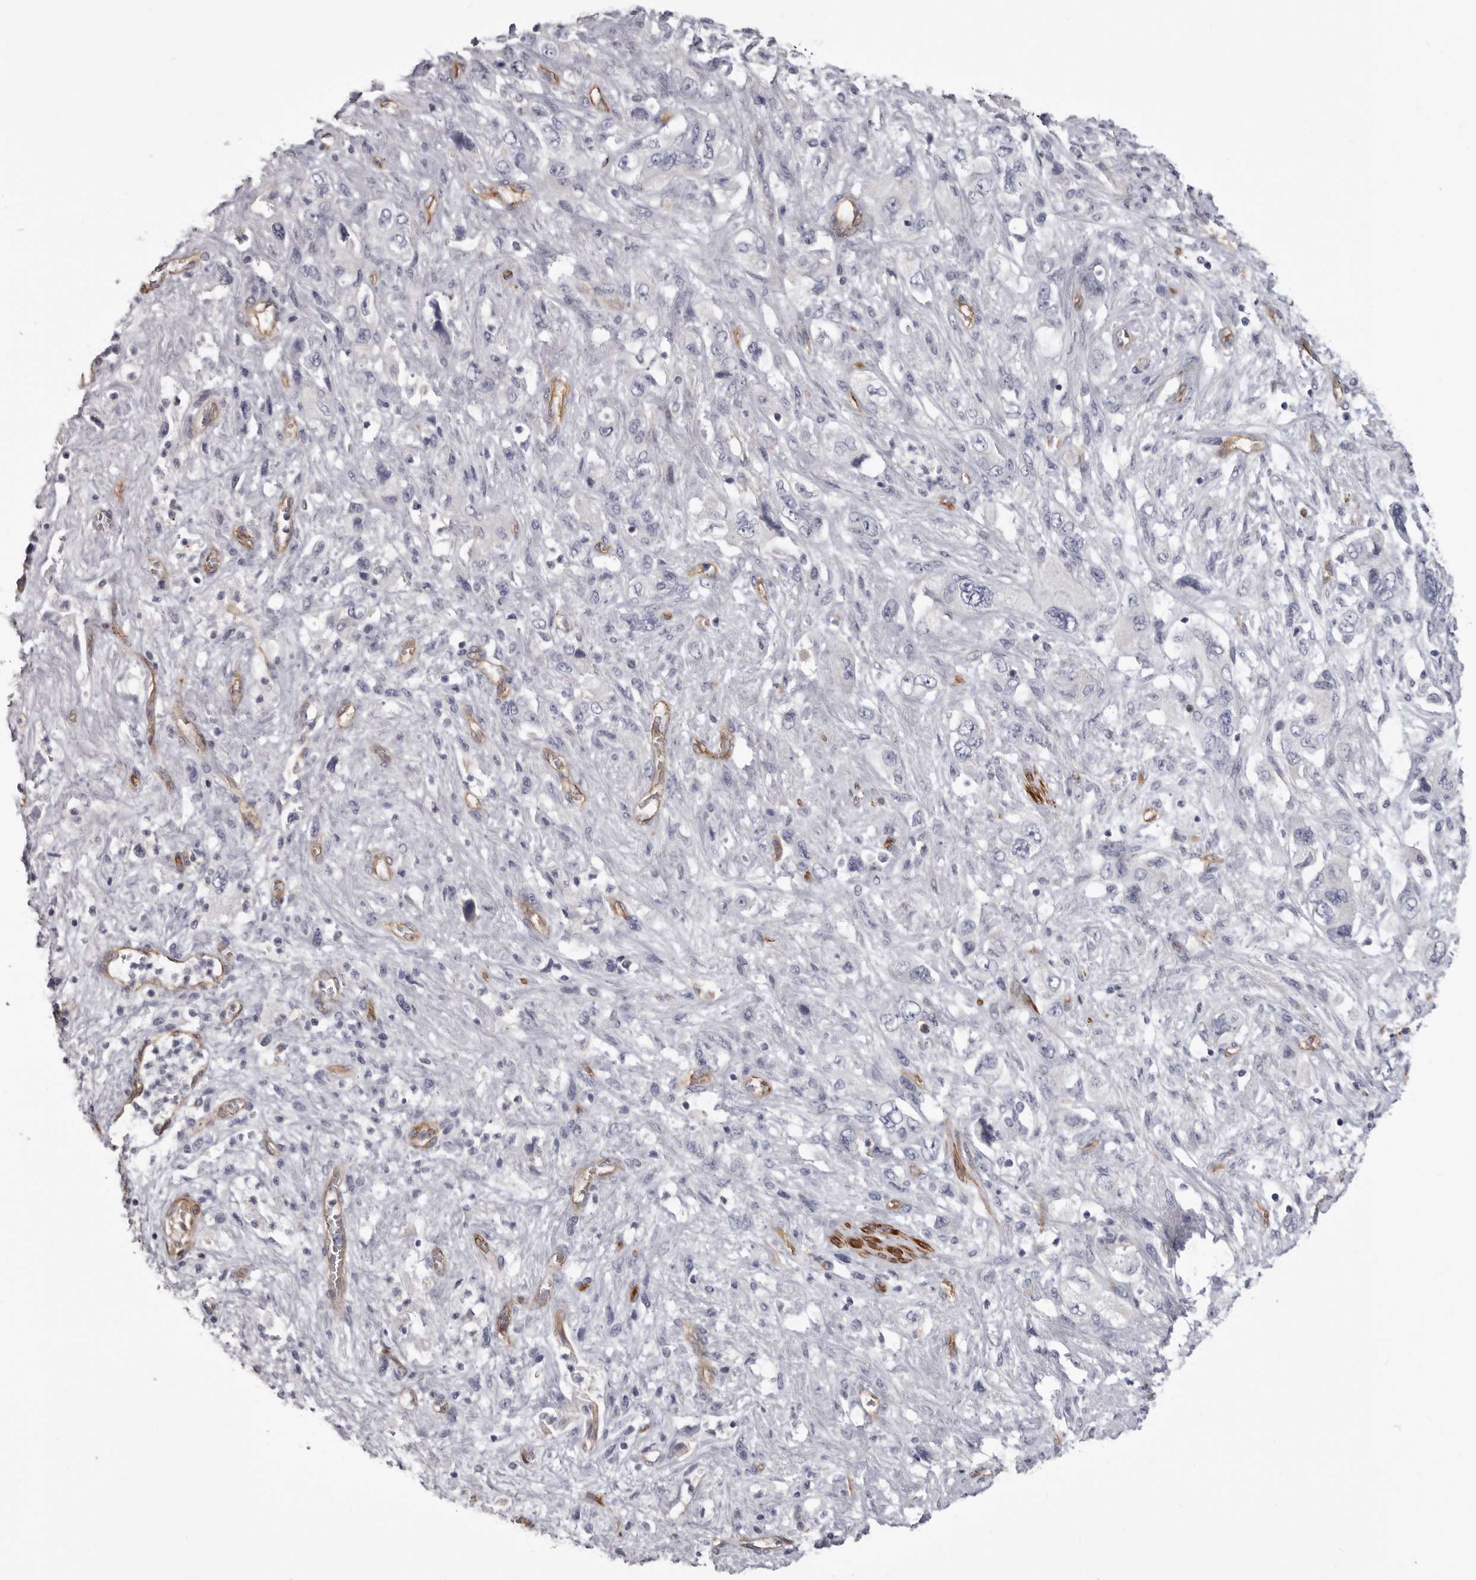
{"staining": {"intensity": "negative", "quantity": "none", "location": "none"}, "tissue": "pancreatic cancer", "cell_type": "Tumor cells", "image_type": "cancer", "snomed": [{"axis": "morphology", "description": "Adenocarcinoma, NOS"}, {"axis": "topography", "description": "Pancreas"}], "caption": "An IHC micrograph of adenocarcinoma (pancreatic) is shown. There is no staining in tumor cells of adenocarcinoma (pancreatic).", "gene": "ADGRL4", "patient": {"sex": "female", "age": 73}}